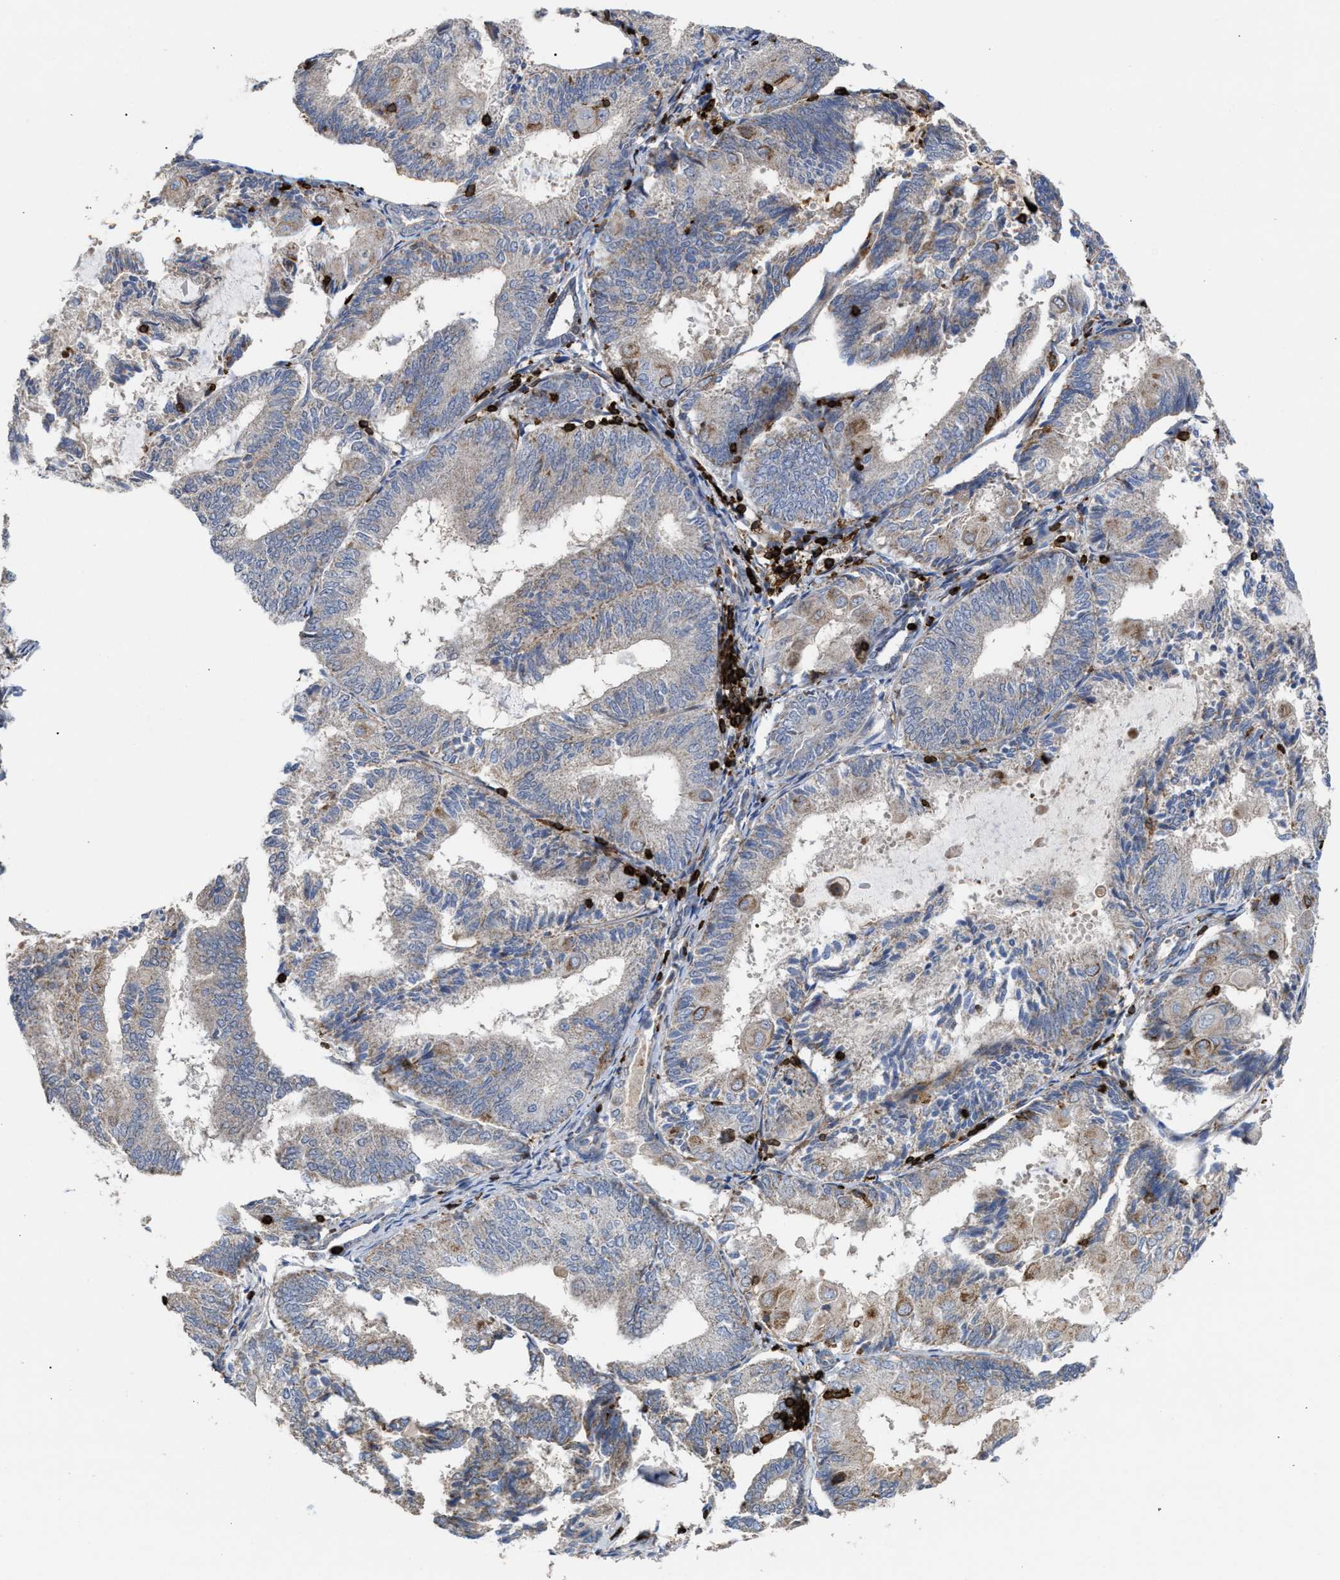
{"staining": {"intensity": "negative", "quantity": "none", "location": "none"}, "tissue": "endometrial cancer", "cell_type": "Tumor cells", "image_type": "cancer", "snomed": [{"axis": "morphology", "description": "Adenocarcinoma, NOS"}, {"axis": "topography", "description": "Endometrium"}], "caption": "Tumor cells are negative for protein expression in human endometrial adenocarcinoma. (DAB immunohistochemistry, high magnification).", "gene": "PTPRE", "patient": {"sex": "female", "age": 81}}